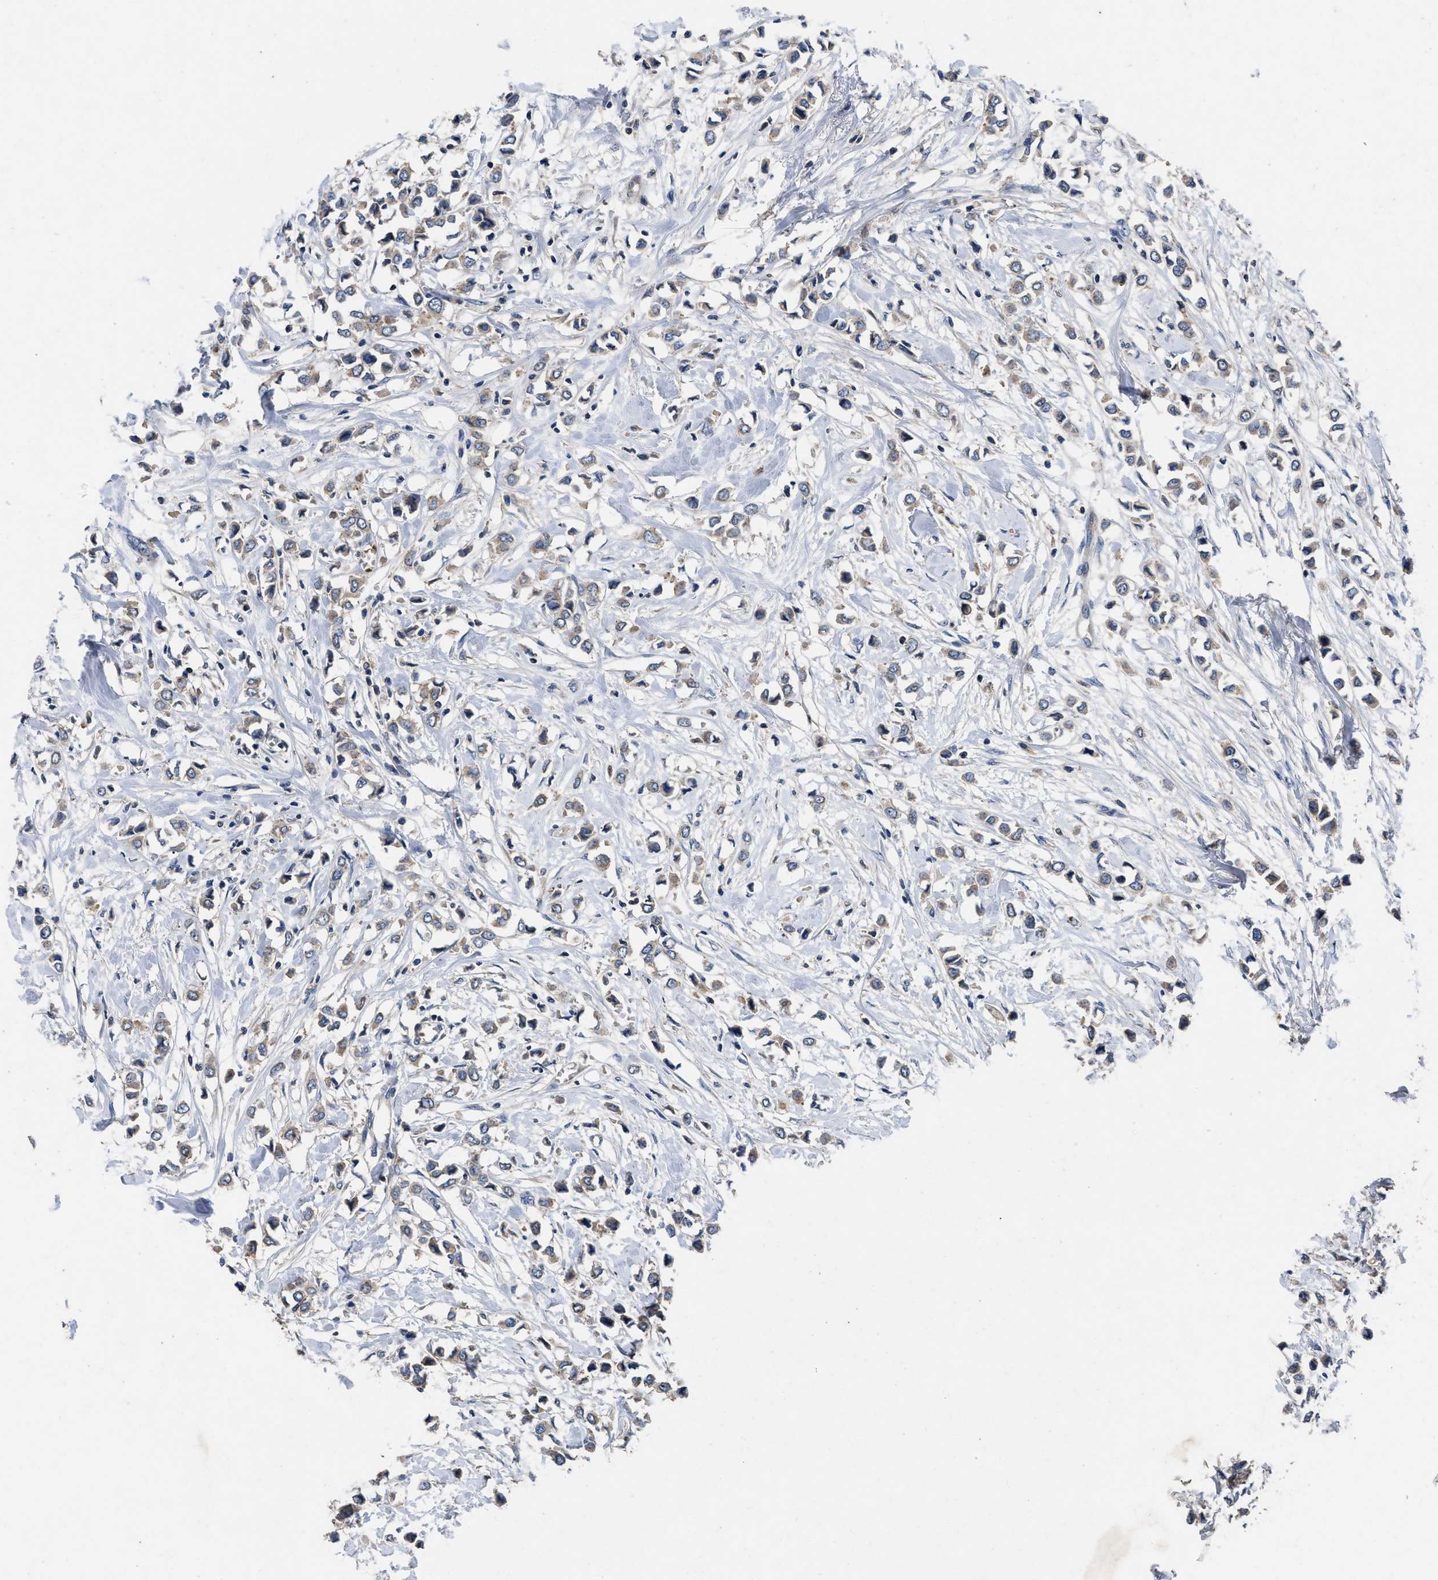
{"staining": {"intensity": "weak", "quantity": ">75%", "location": "cytoplasmic/membranous"}, "tissue": "breast cancer", "cell_type": "Tumor cells", "image_type": "cancer", "snomed": [{"axis": "morphology", "description": "Lobular carcinoma"}, {"axis": "topography", "description": "Breast"}], "caption": "Breast lobular carcinoma stained for a protein (brown) displays weak cytoplasmic/membranous positive staining in about >75% of tumor cells.", "gene": "YBEY", "patient": {"sex": "female", "age": 51}}